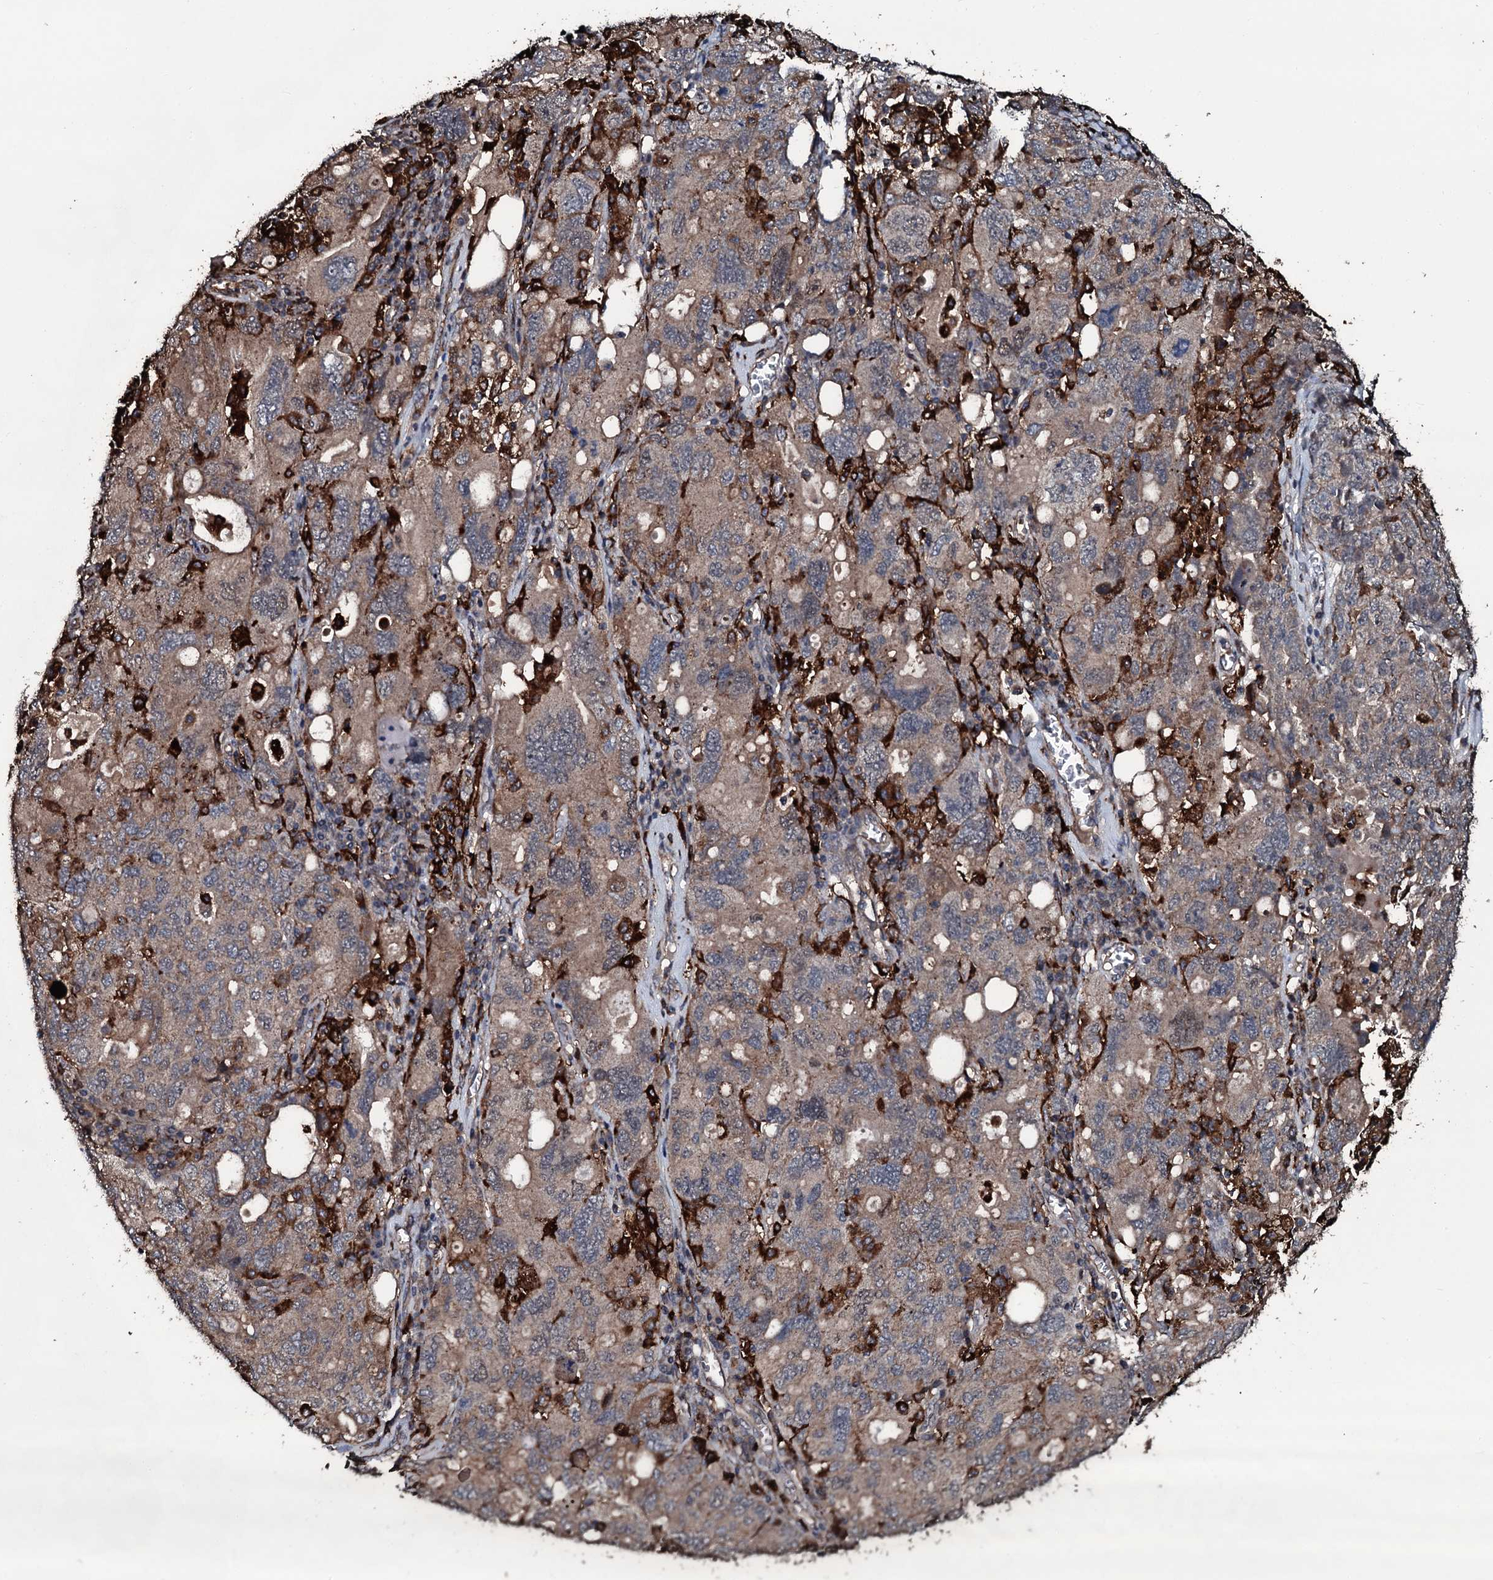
{"staining": {"intensity": "weak", "quantity": ">75%", "location": "cytoplasmic/membranous"}, "tissue": "ovarian cancer", "cell_type": "Tumor cells", "image_type": "cancer", "snomed": [{"axis": "morphology", "description": "Carcinoma, endometroid"}, {"axis": "topography", "description": "Ovary"}], "caption": "Approximately >75% of tumor cells in human ovarian cancer exhibit weak cytoplasmic/membranous protein staining as visualized by brown immunohistochemical staining.", "gene": "TPGS2", "patient": {"sex": "female", "age": 62}}